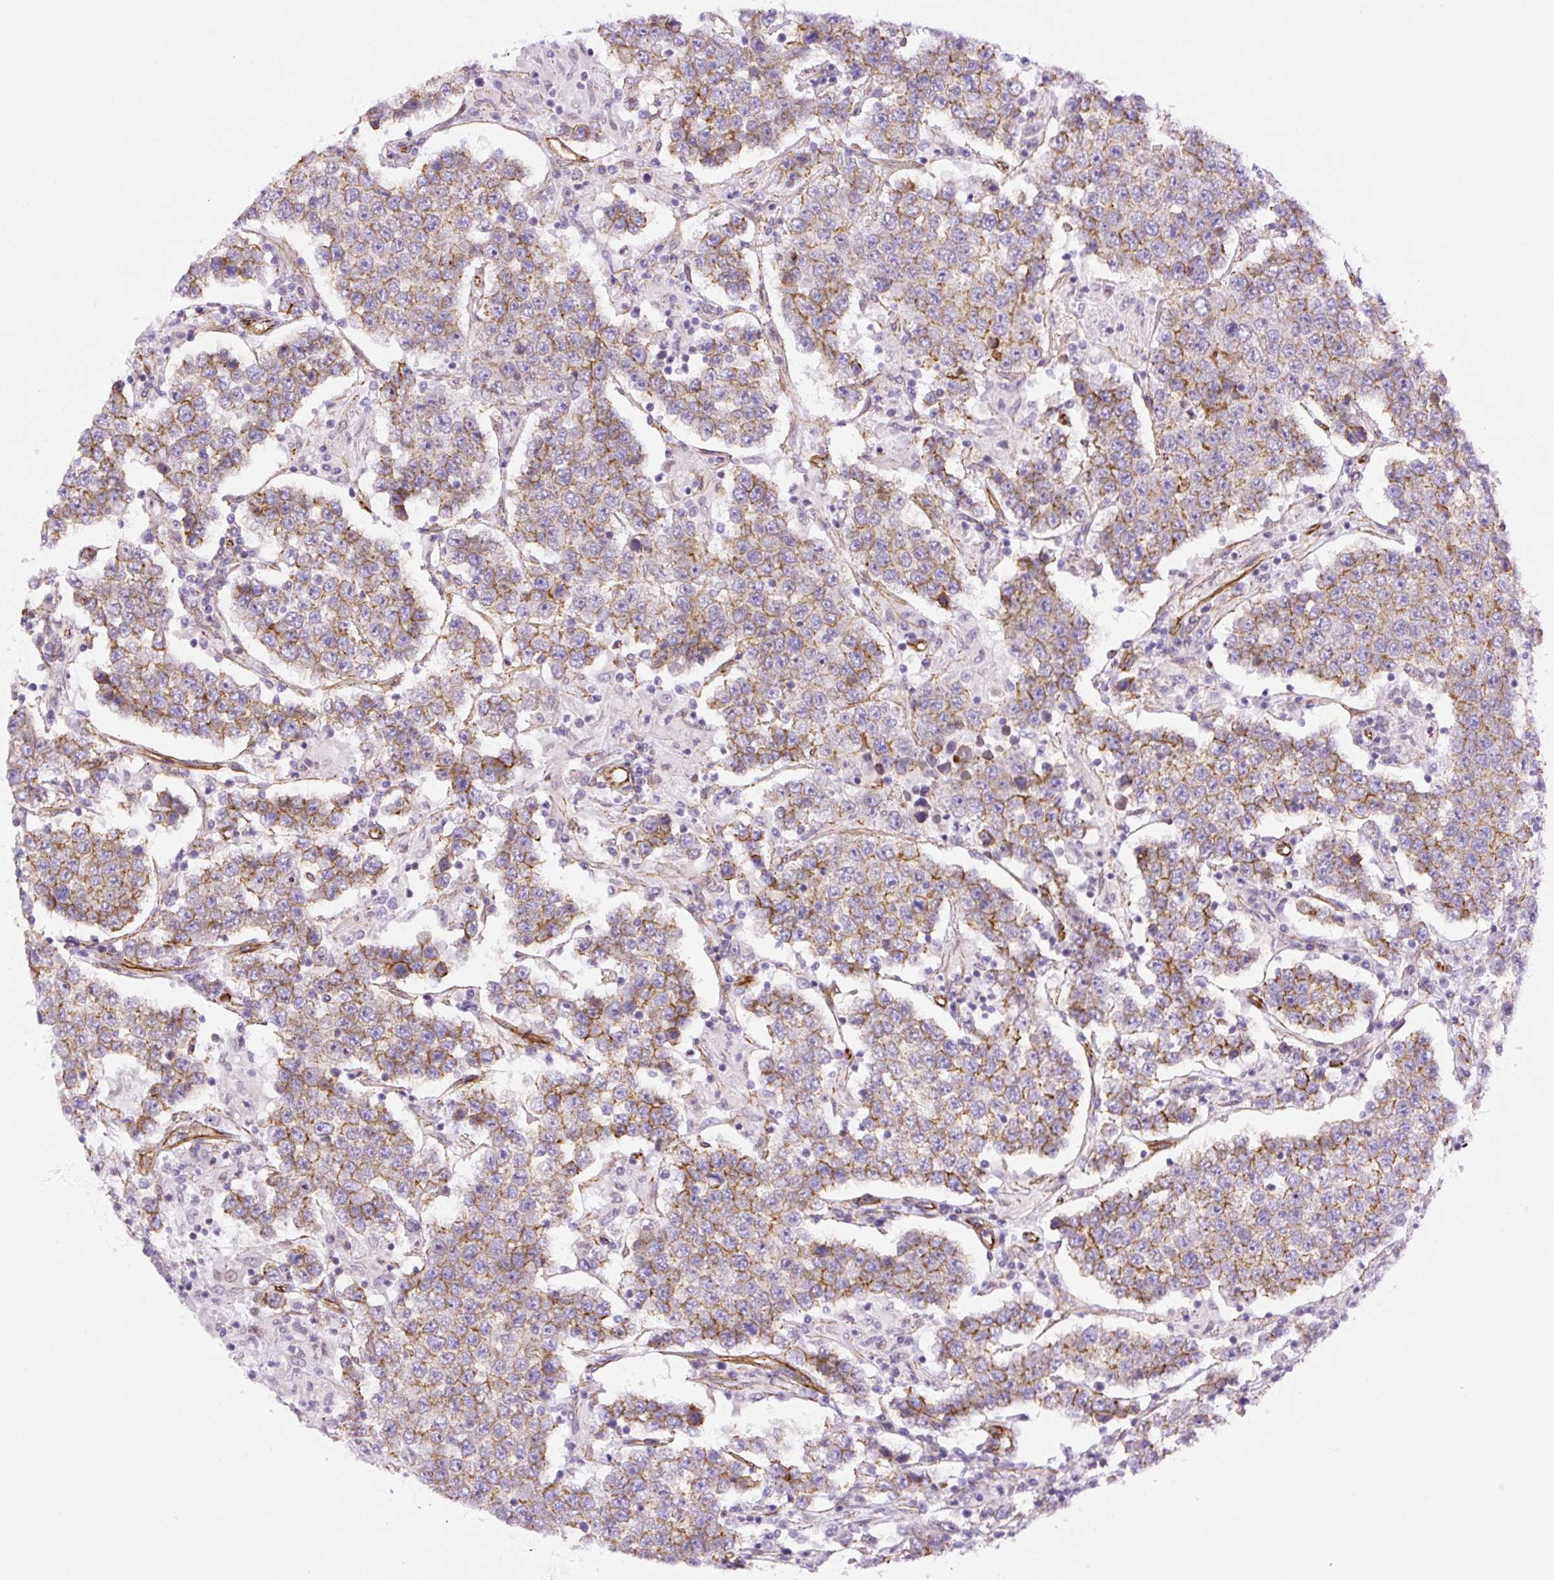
{"staining": {"intensity": "moderate", "quantity": "25%-75%", "location": "cytoplasmic/membranous"}, "tissue": "testis cancer", "cell_type": "Tumor cells", "image_type": "cancer", "snomed": [{"axis": "morphology", "description": "Normal tissue, NOS"}, {"axis": "morphology", "description": "Urothelial carcinoma, High grade"}, {"axis": "morphology", "description": "Seminoma, NOS"}, {"axis": "morphology", "description": "Carcinoma, Embryonal, NOS"}, {"axis": "topography", "description": "Urinary bladder"}, {"axis": "topography", "description": "Testis"}], "caption": "IHC histopathology image of testis cancer (urothelial carcinoma (high-grade)) stained for a protein (brown), which reveals medium levels of moderate cytoplasmic/membranous staining in about 25%-75% of tumor cells.", "gene": "MYO5C", "patient": {"sex": "male", "age": 41}}